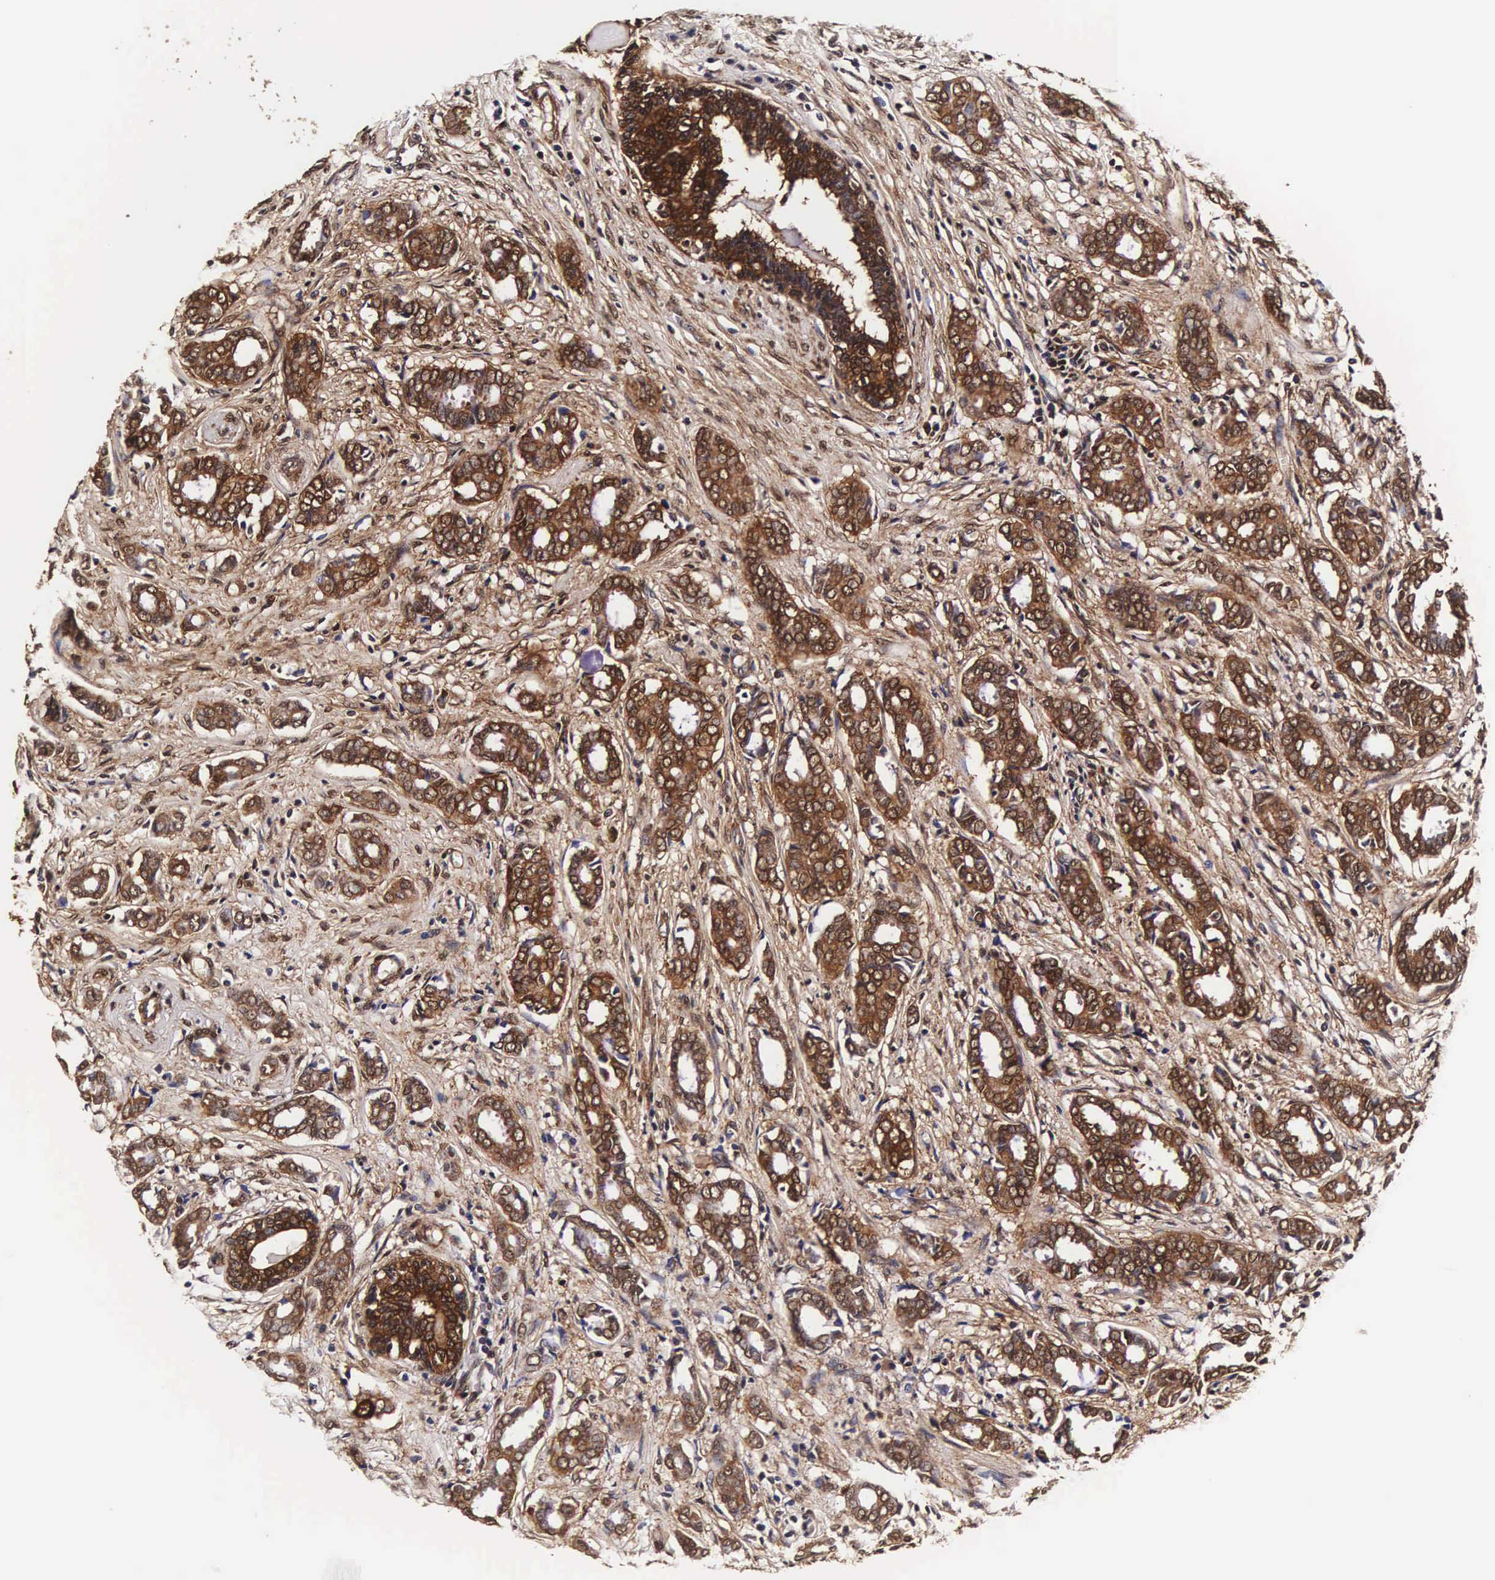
{"staining": {"intensity": "strong", "quantity": ">75%", "location": "cytoplasmic/membranous,nuclear"}, "tissue": "breast cancer", "cell_type": "Tumor cells", "image_type": "cancer", "snomed": [{"axis": "morphology", "description": "Duct carcinoma"}, {"axis": "topography", "description": "Breast"}], "caption": "Brown immunohistochemical staining in breast cancer (infiltrating ductal carcinoma) demonstrates strong cytoplasmic/membranous and nuclear staining in about >75% of tumor cells. (IHC, brightfield microscopy, high magnification).", "gene": "TECPR2", "patient": {"sex": "female", "age": 50}}